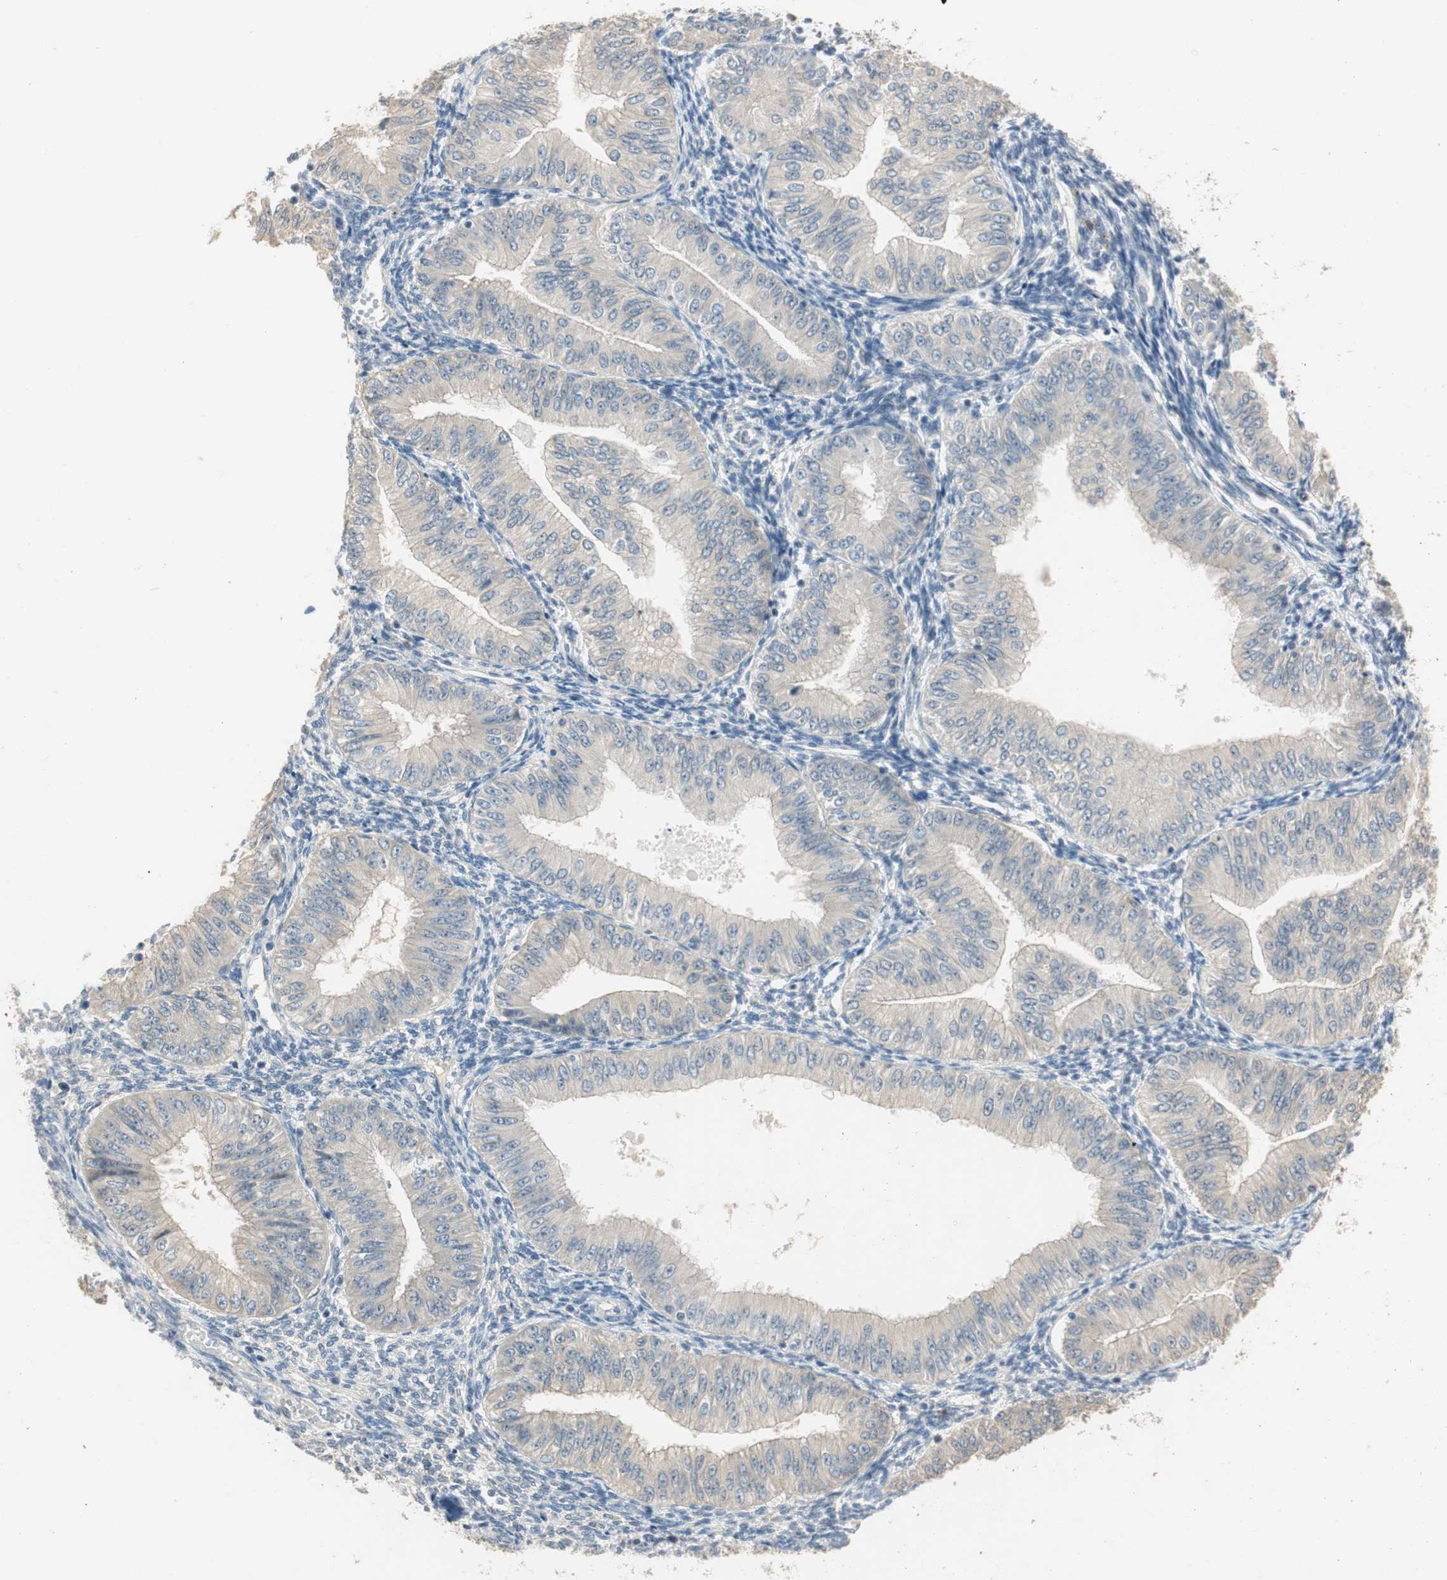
{"staining": {"intensity": "negative", "quantity": "none", "location": "none"}, "tissue": "endometrial cancer", "cell_type": "Tumor cells", "image_type": "cancer", "snomed": [{"axis": "morphology", "description": "Normal tissue, NOS"}, {"axis": "morphology", "description": "Adenocarcinoma, NOS"}, {"axis": "topography", "description": "Endometrium"}], "caption": "Immunohistochemical staining of human endometrial adenocarcinoma reveals no significant positivity in tumor cells. (Stains: DAB (3,3'-diaminobenzidine) immunohistochemistry with hematoxylin counter stain, Microscopy: brightfield microscopy at high magnification).", "gene": "SPINK4", "patient": {"sex": "female", "age": 53}}